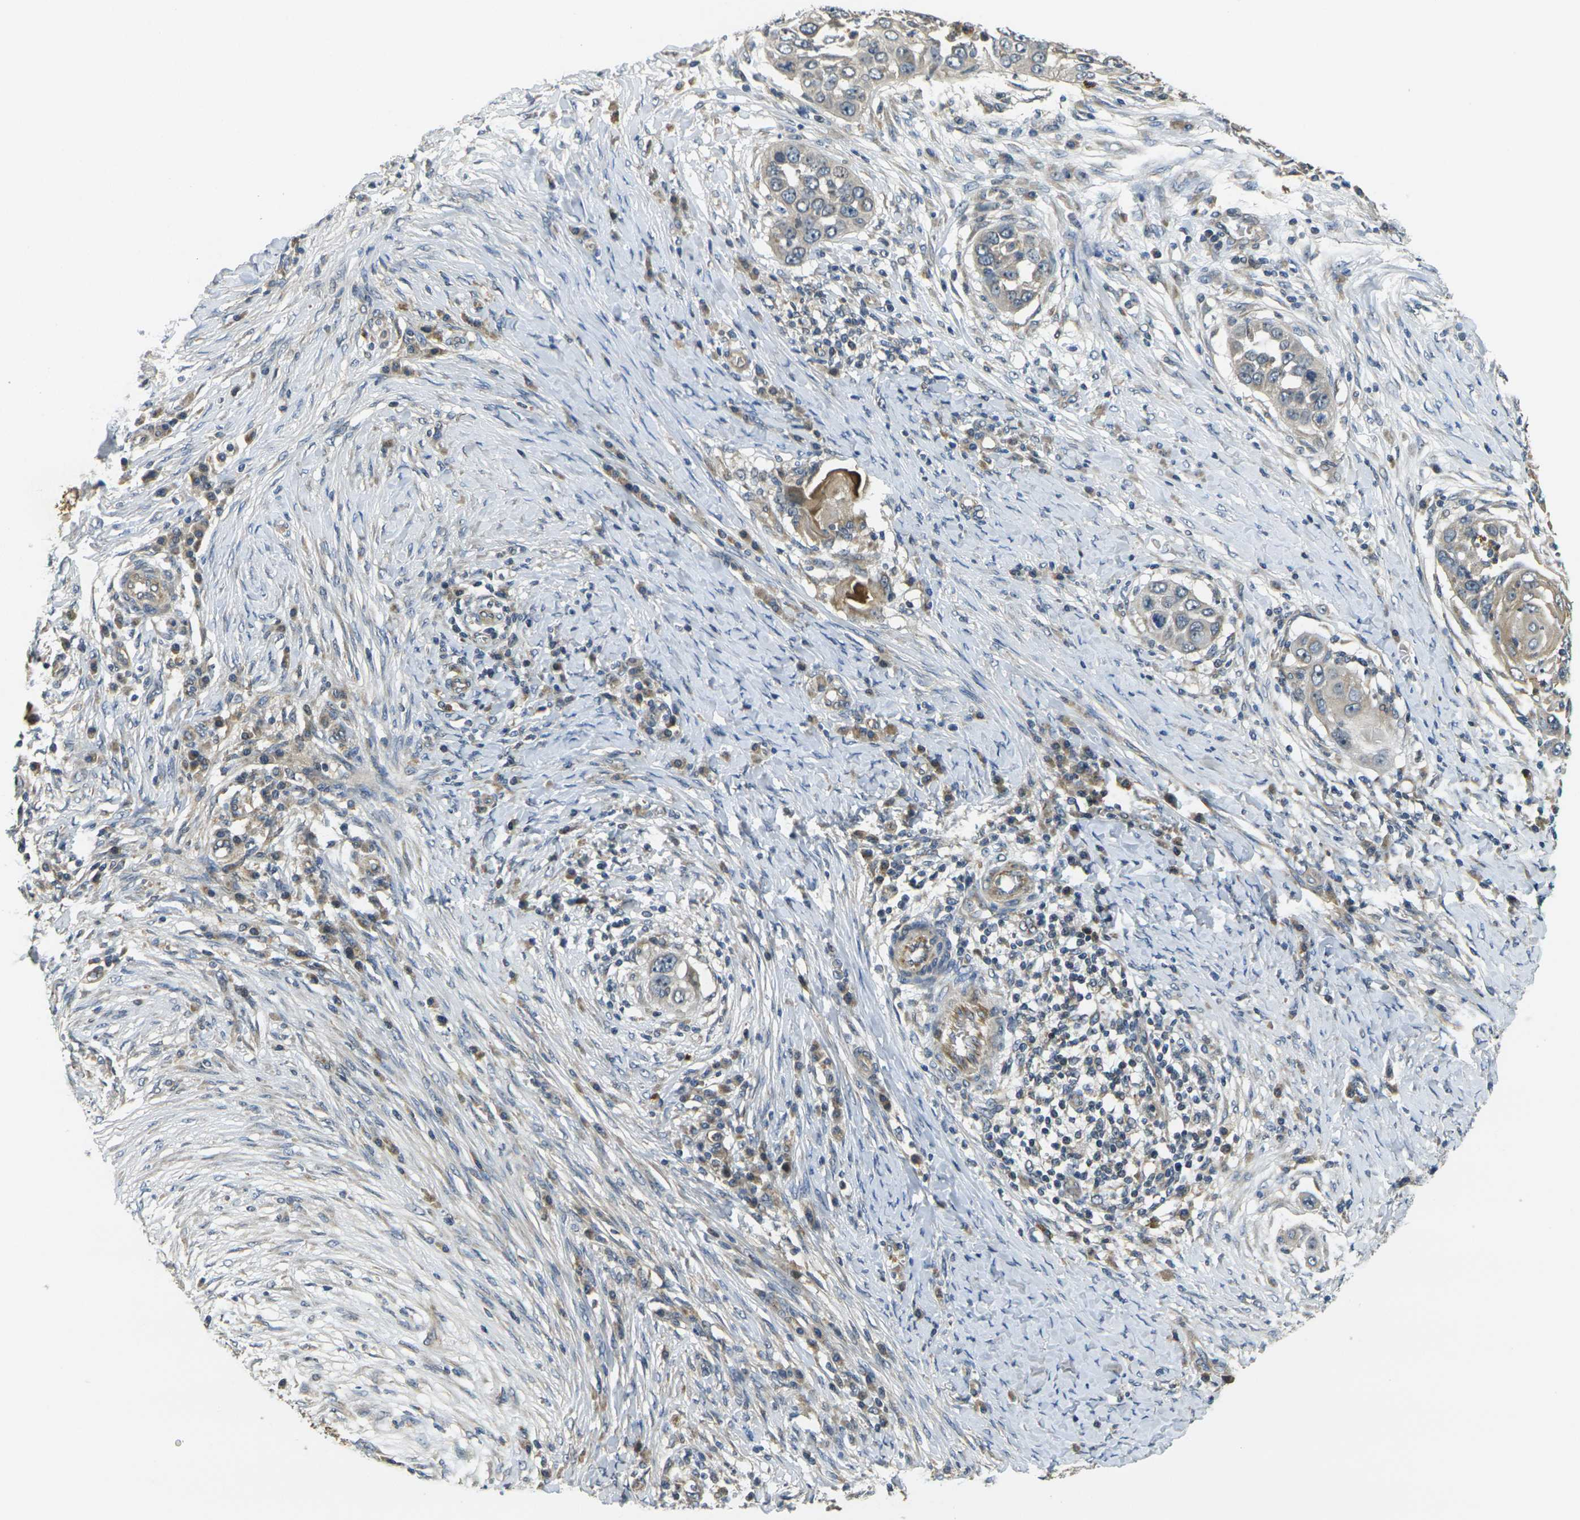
{"staining": {"intensity": "weak", "quantity": "25%-75%", "location": "cytoplasmic/membranous"}, "tissue": "skin cancer", "cell_type": "Tumor cells", "image_type": "cancer", "snomed": [{"axis": "morphology", "description": "Squamous cell carcinoma, NOS"}, {"axis": "topography", "description": "Skin"}], "caption": "This photomicrograph reveals immunohistochemistry staining of skin cancer, with low weak cytoplasmic/membranous staining in approximately 25%-75% of tumor cells.", "gene": "MINAR2", "patient": {"sex": "female", "age": 44}}